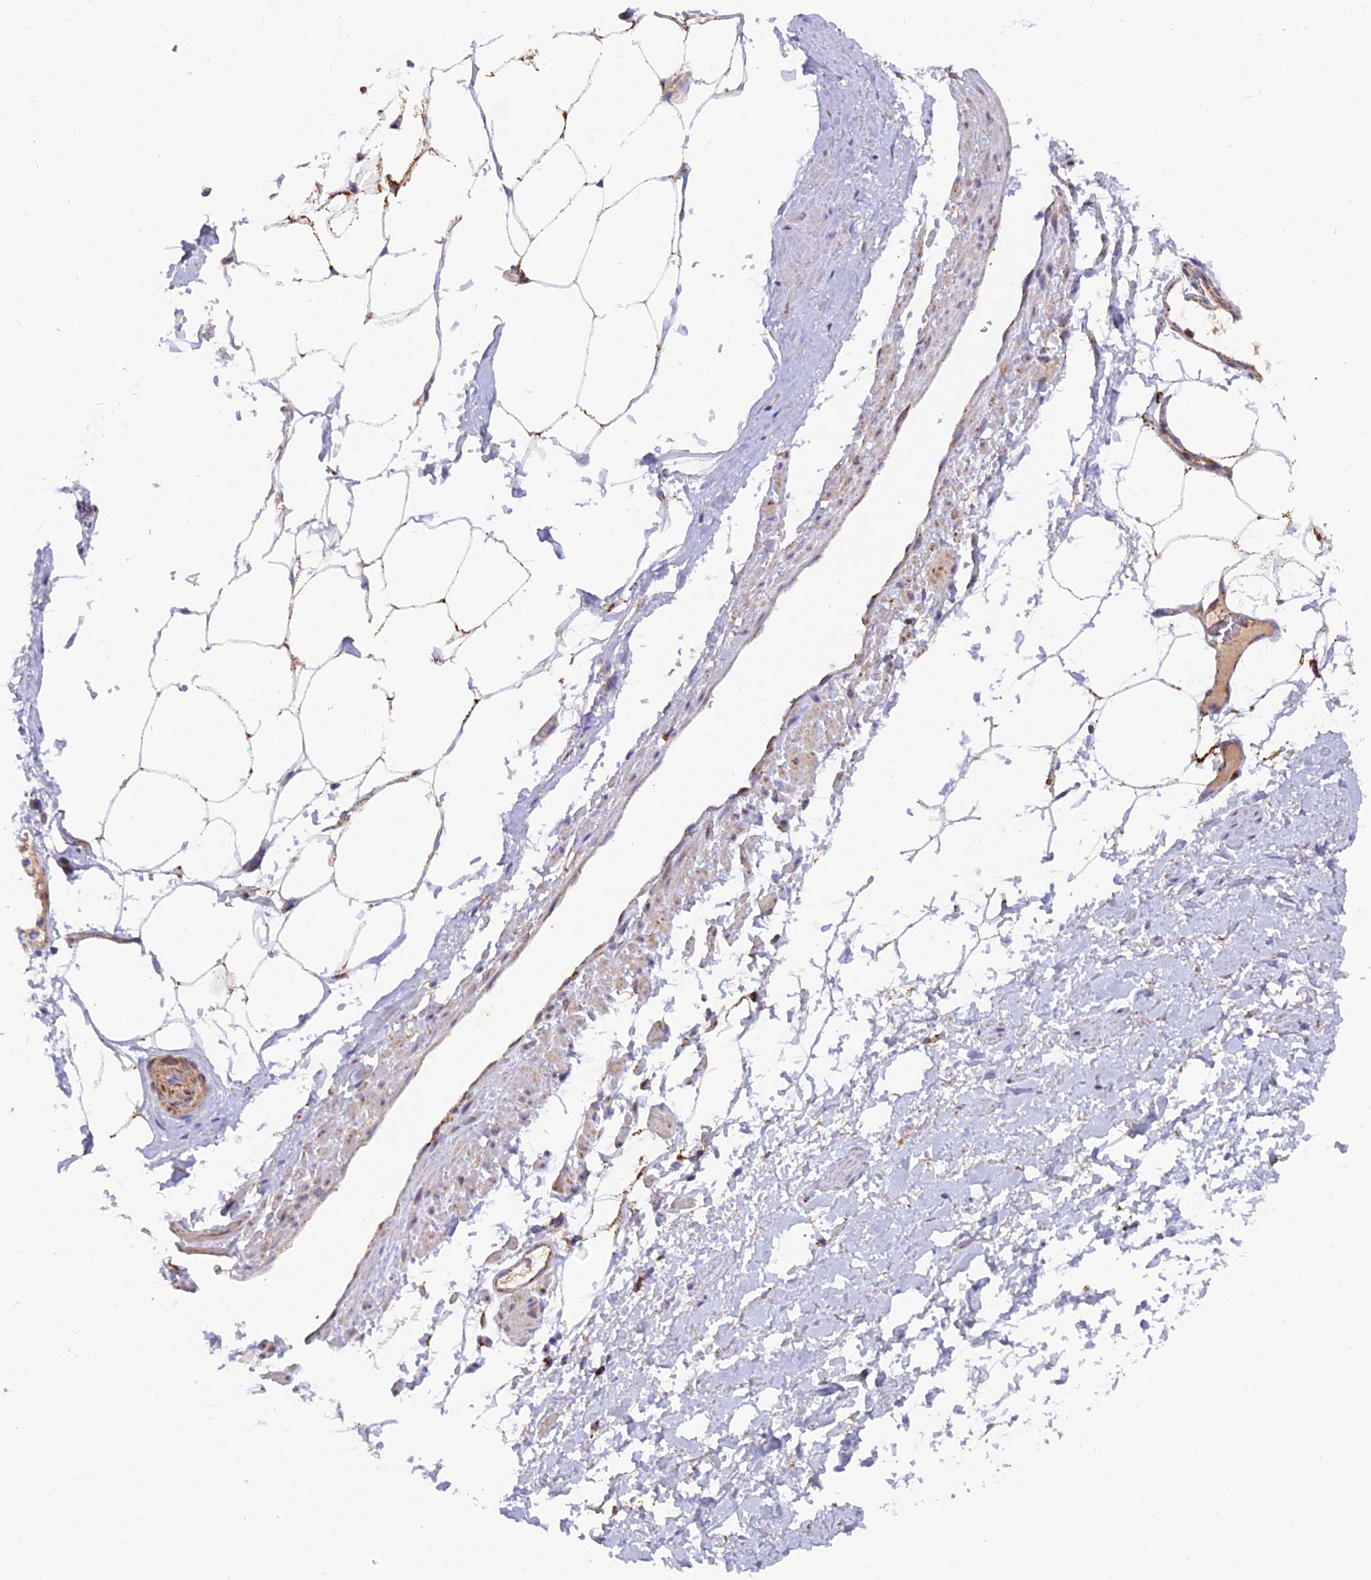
{"staining": {"intensity": "moderate", "quantity": ">75%", "location": "cytoplasmic/membranous"}, "tissue": "adipose tissue", "cell_type": "Adipocytes", "image_type": "normal", "snomed": [{"axis": "morphology", "description": "Normal tissue, NOS"}, {"axis": "morphology", "description": "Adenocarcinoma, Low grade"}, {"axis": "topography", "description": "Prostate"}, {"axis": "topography", "description": "Peripheral nerve tissue"}], "caption": "Moderate cytoplasmic/membranous expression is identified in about >75% of adipocytes in benign adipose tissue. (DAB = brown stain, brightfield microscopy at high magnification).", "gene": "TIGD6", "patient": {"sex": "male", "age": 63}}